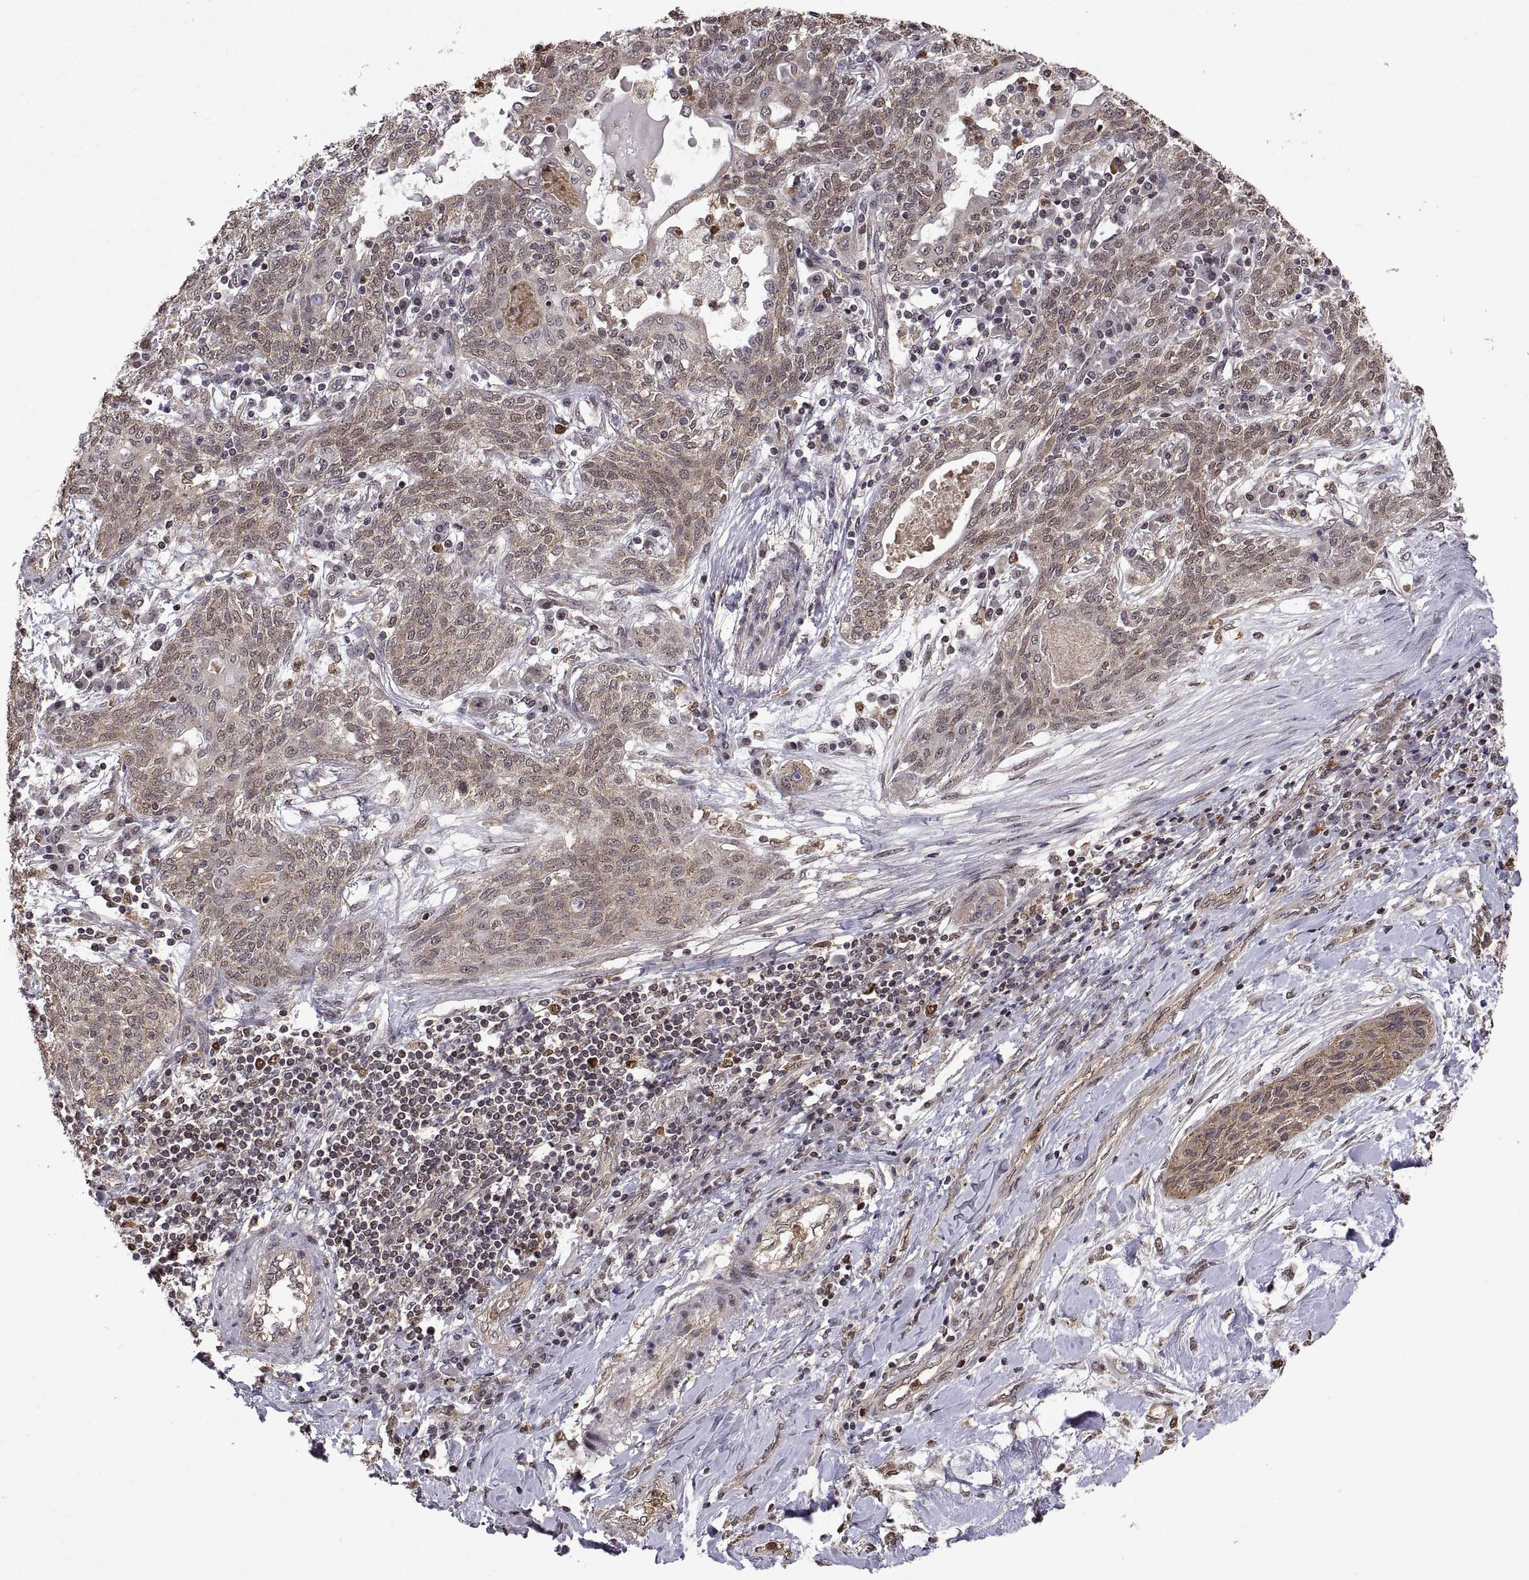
{"staining": {"intensity": "weak", "quantity": "25%-75%", "location": "cytoplasmic/membranous"}, "tissue": "lung cancer", "cell_type": "Tumor cells", "image_type": "cancer", "snomed": [{"axis": "morphology", "description": "Squamous cell carcinoma, NOS"}, {"axis": "topography", "description": "Lung"}], "caption": "High-power microscopy captured an immunohistochemistry (IHC) micrograph of lung cancer, revealing weak cytoplasmic/membranous positivity in approximately 25%-75% of tumor cells.", "gene": "ZNRF2", "patient": {"sex": "female", "age": 70}}